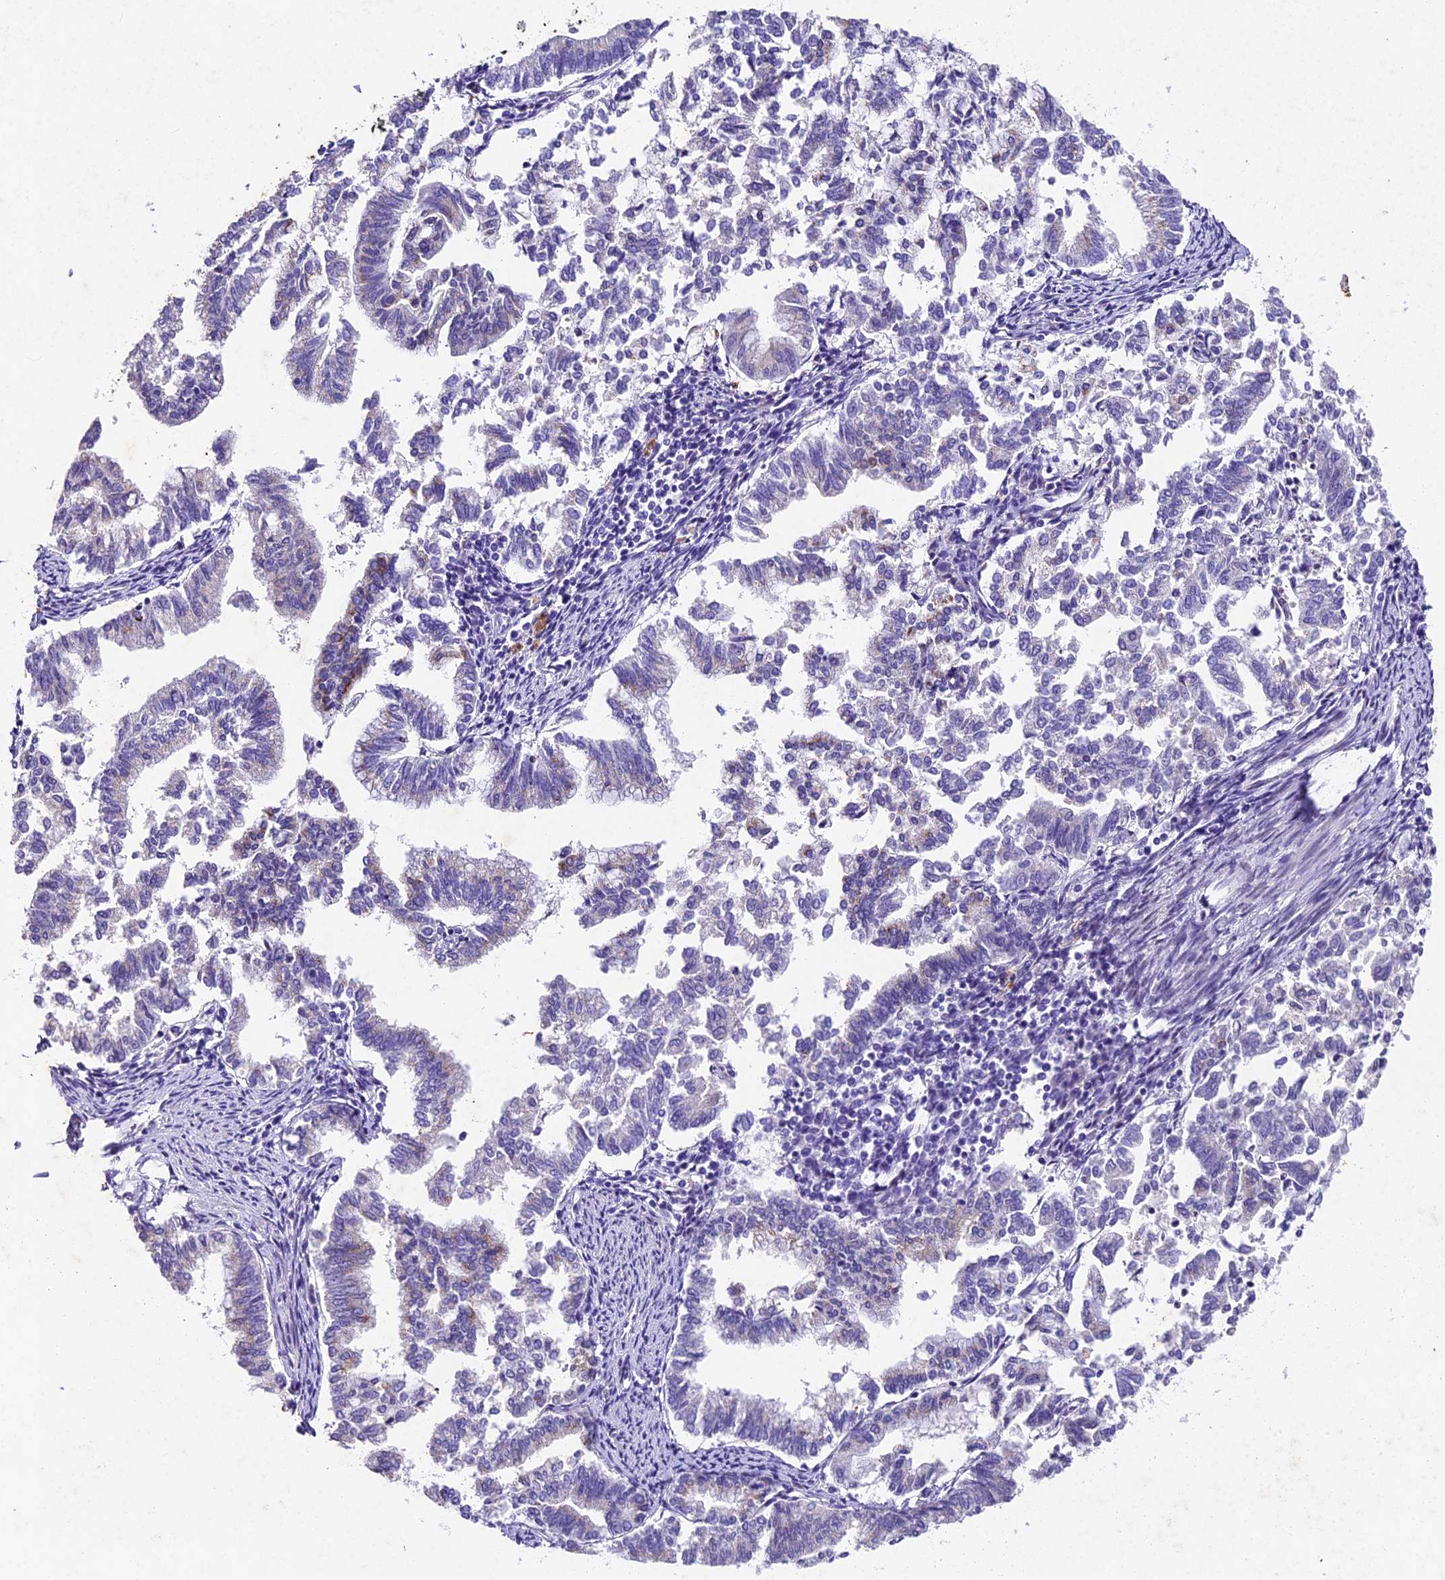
{"staining": {"intensity": "negative", "quantity": "none", "location": "none"}, "tissue": "endometrial cancer", "cell_type": "Tumor cells", "image_type": "cancer", "snomed": [{"axis": "morphology", "description": "Adenocarcinoma, NOS"}, {"axis": "topography", "description": "Endometrium"}], "caption": "Adenocarcinoma (endometrial) was stained to show a protein in brown. There is no significant expression in tumor cells.", "gene": "IFT140", "patient": {"sex": "female", "age": 79}}